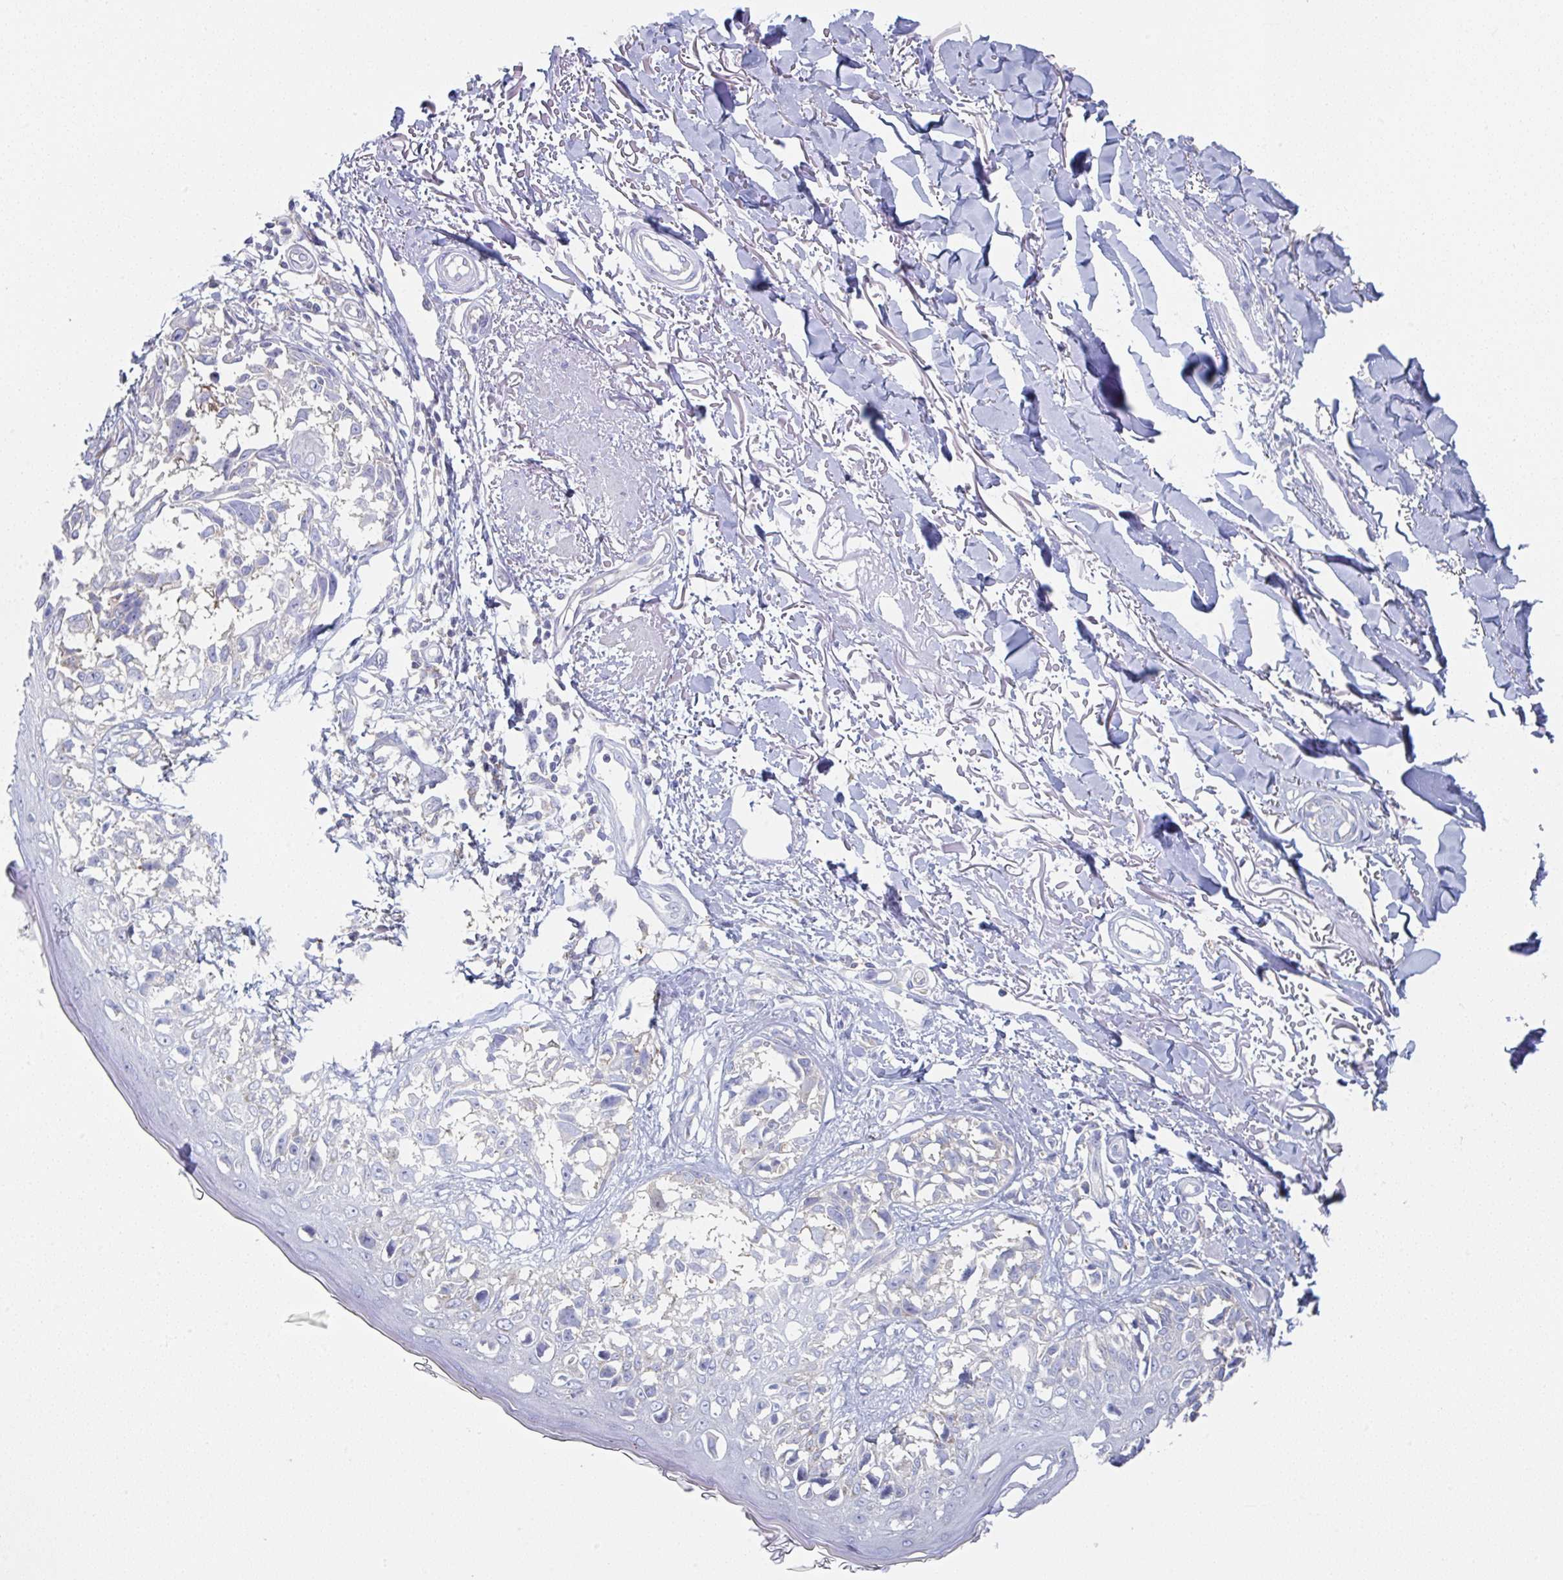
{"staining": {"intensity": "negative", "quantity": "none", "location": "none"}, "tissue": "melanoma", "cell_type": "Tumor cells", "image_type": "cancer", "snomed": [{"axis": "morphology", "description": "Malignant melanoma, NOS"}, {"axis": "topography", "description": "Skin"}], "caption": "IHC image of neoplastic tissue: melanoma stained with DAB exhibits no significant protein staining in tumor cells. The staining is performed using DAB brown chromogen with nuclei counter-stained in using hematoxylin.", "gene": "AMPD2", "patient": {"sex": "male", "age": 73}}